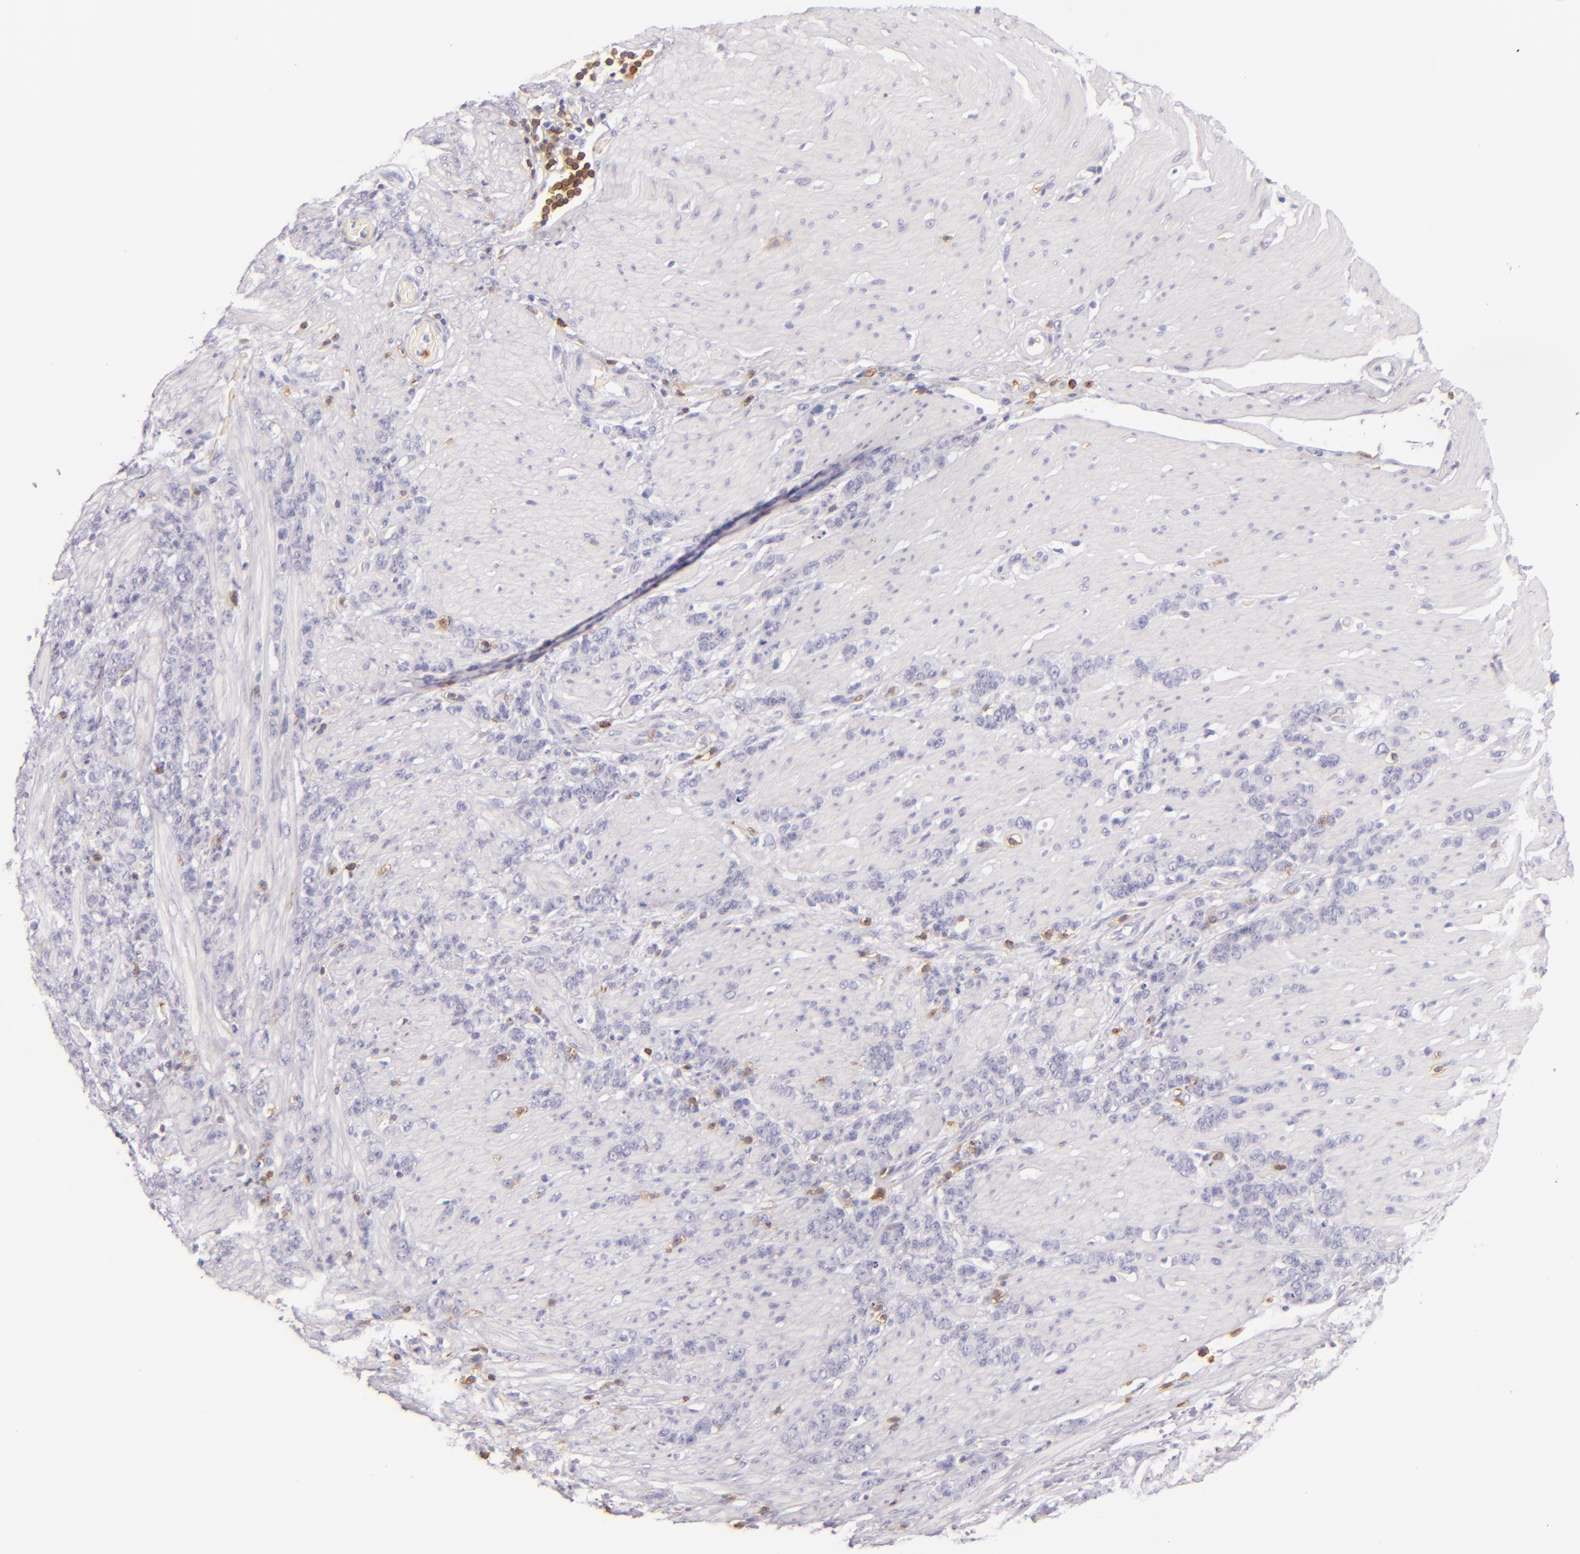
{"staining": {"intensity": "negative", "quantity": "none", "location": "none"}, "tissue": "stomach cancer", "cell_type": "Tumor cells", "image_type": "cancer", "snomed": [{"axis": "morphology", "description": "Adenocarcinoma, NOS"}, {"axis": "topography", "description": "Stomach, lower"}], "caption": "Human stomach cancer stained for a protein using IHC reveals no expression in tumor cells.", "gene": "LAT", "patient": {"sex": "male", "age": 88}}